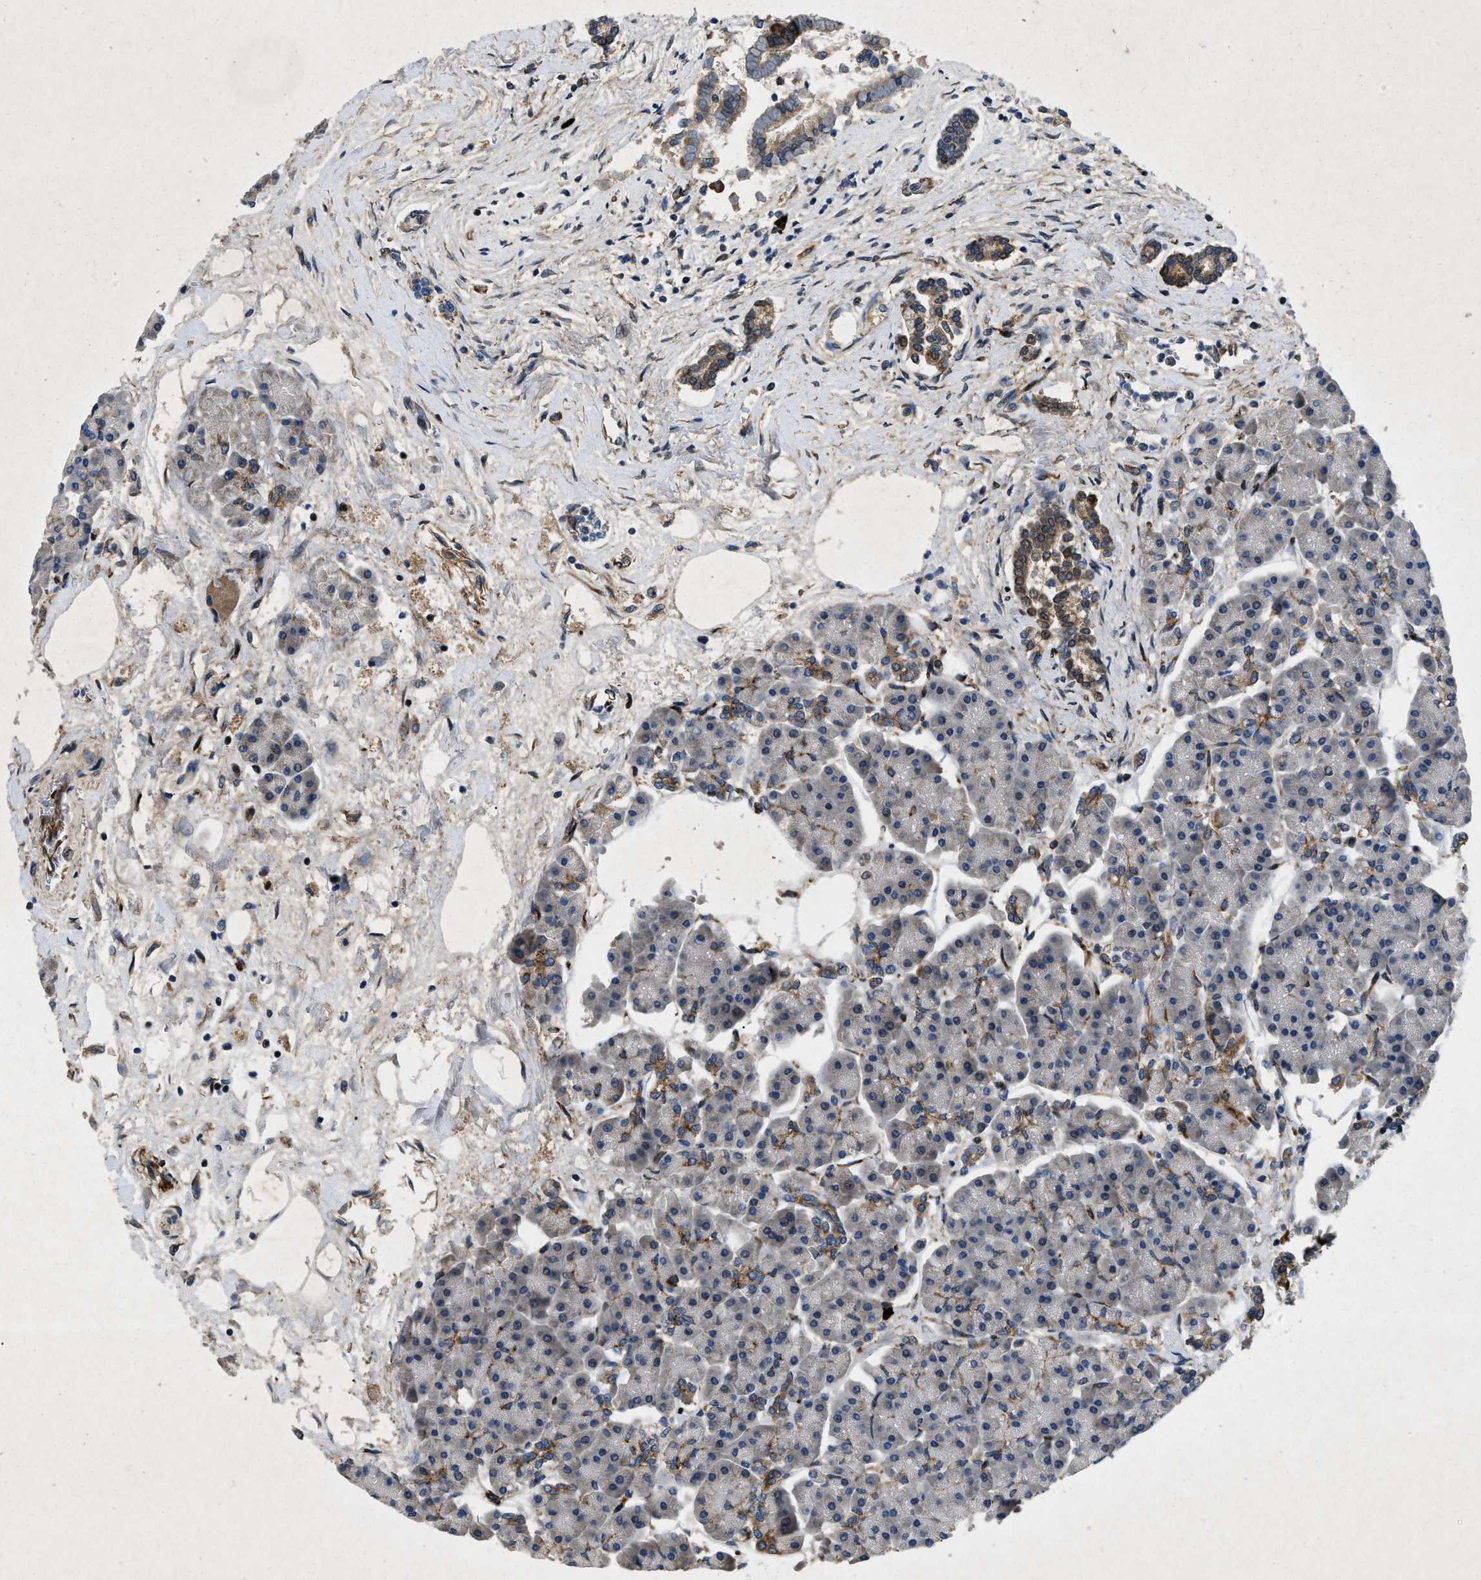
{"staining": {"intensity": "moderate", "quantity": "<25%", "location": "cytoplasmic/membranous"}, "tissue": "pancreas", "cell_type": "Exocrine glandular cells", "image_type": "normal", "snomed": [{"axis": "morphology", "description": "Normal tissue, NOS"}, {"axis": "topography", "description": "Pancreas"}], "caption": "Immunohistochemistry (DAB) staining of normal human pancreas exhibits moderate cytoplasmic/membranous protein expression in about <25% of exocrine glandular cells.", "gene": "HSPA12B", "patient": {"sex": "female", "age": 70}}